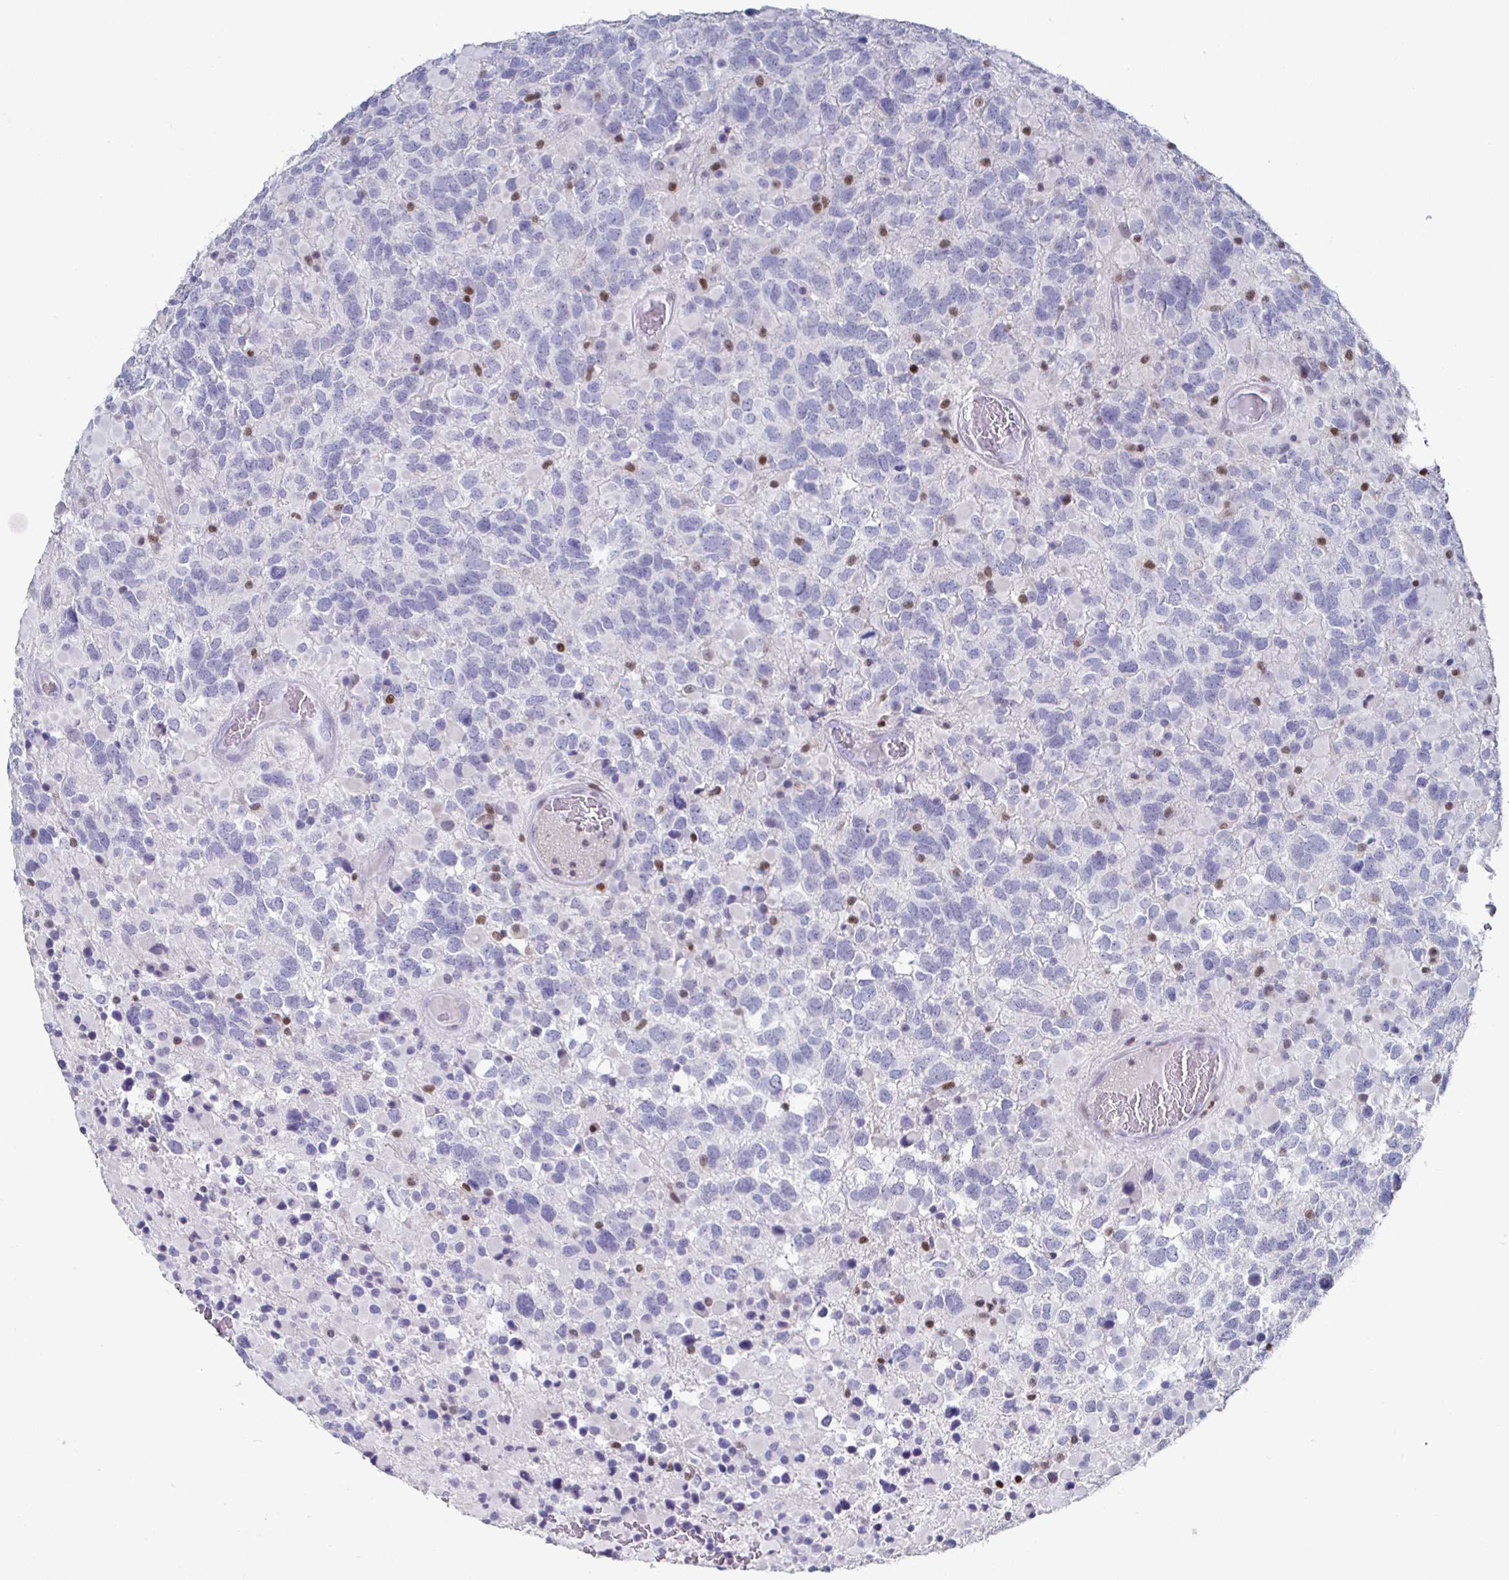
{"staining": {"intensity": "negative", "quantity": "none", "location": "none"}, "tissue": "glioma", "cell_type": "Tumor cells", "image_type": "cancer", "snomed": [{"axis": "morphology", "description": "Glioma, malignant, High grade"}, {"axis": "topography", "description": "Brain"}], "caption": "Tumor cells are negative for protein expression in human glioma.", "gene": "RUNX2", "patient": {"sex": "female", "age": 40}}